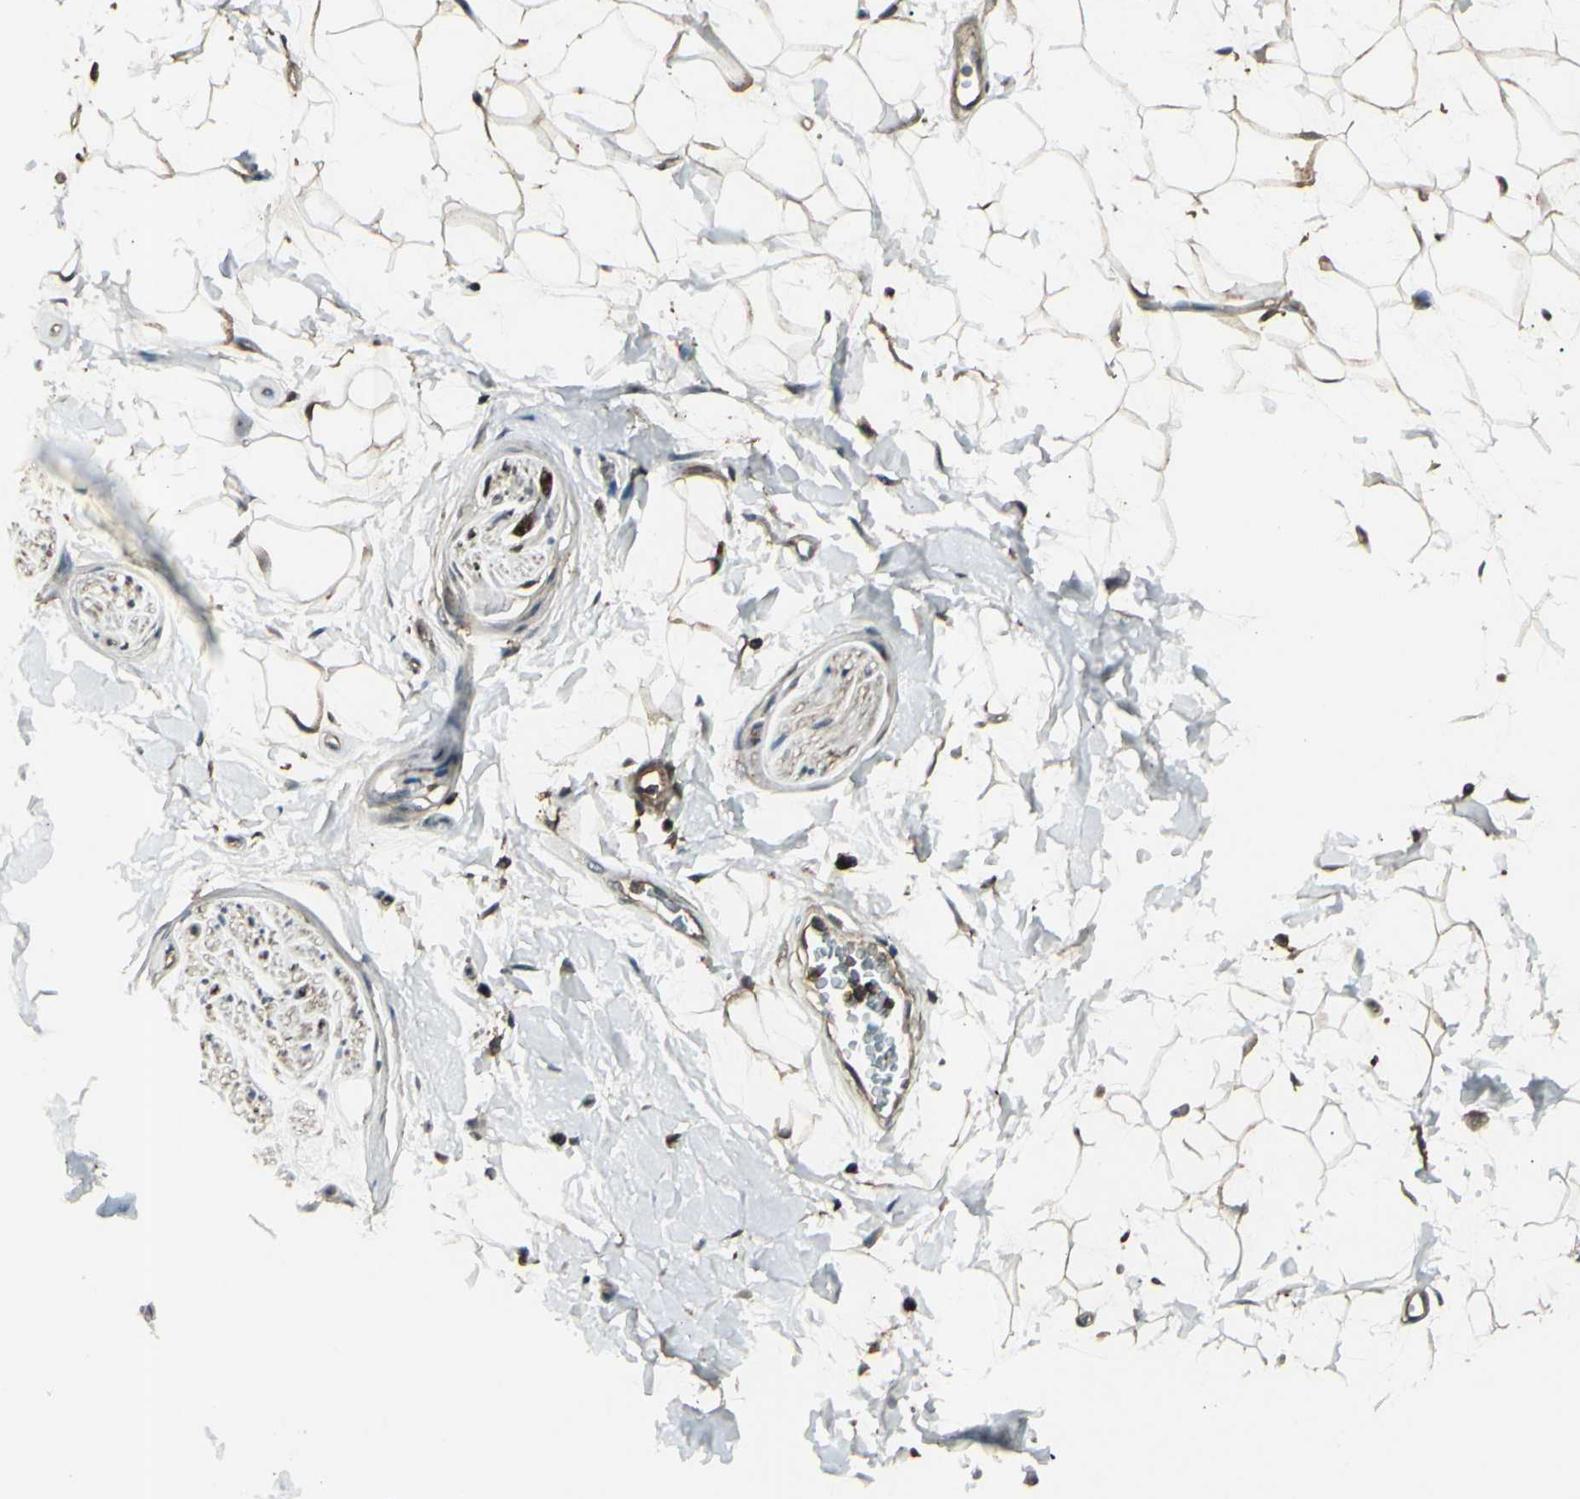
{"staining": {"intensity": "moderate", "quantity": ">75%", "location": "cytoplasmic/membranous"}, "tissue": "adipose tissue", "cell_type": "Adipocytes", "image_type": "normal", "snomed": [{"axis": "morphology", "description": "Normal tissue, NOS"}, {"axis": "topography", "description": "Soft tissue"}], "caption": "Adipocytes exhibit moderate cytoplasmic/membranous staining in about >75% of cells in benign adipose tissue.", "gene": "GNAS", "patient": {"sex": "male", "age": 72}}